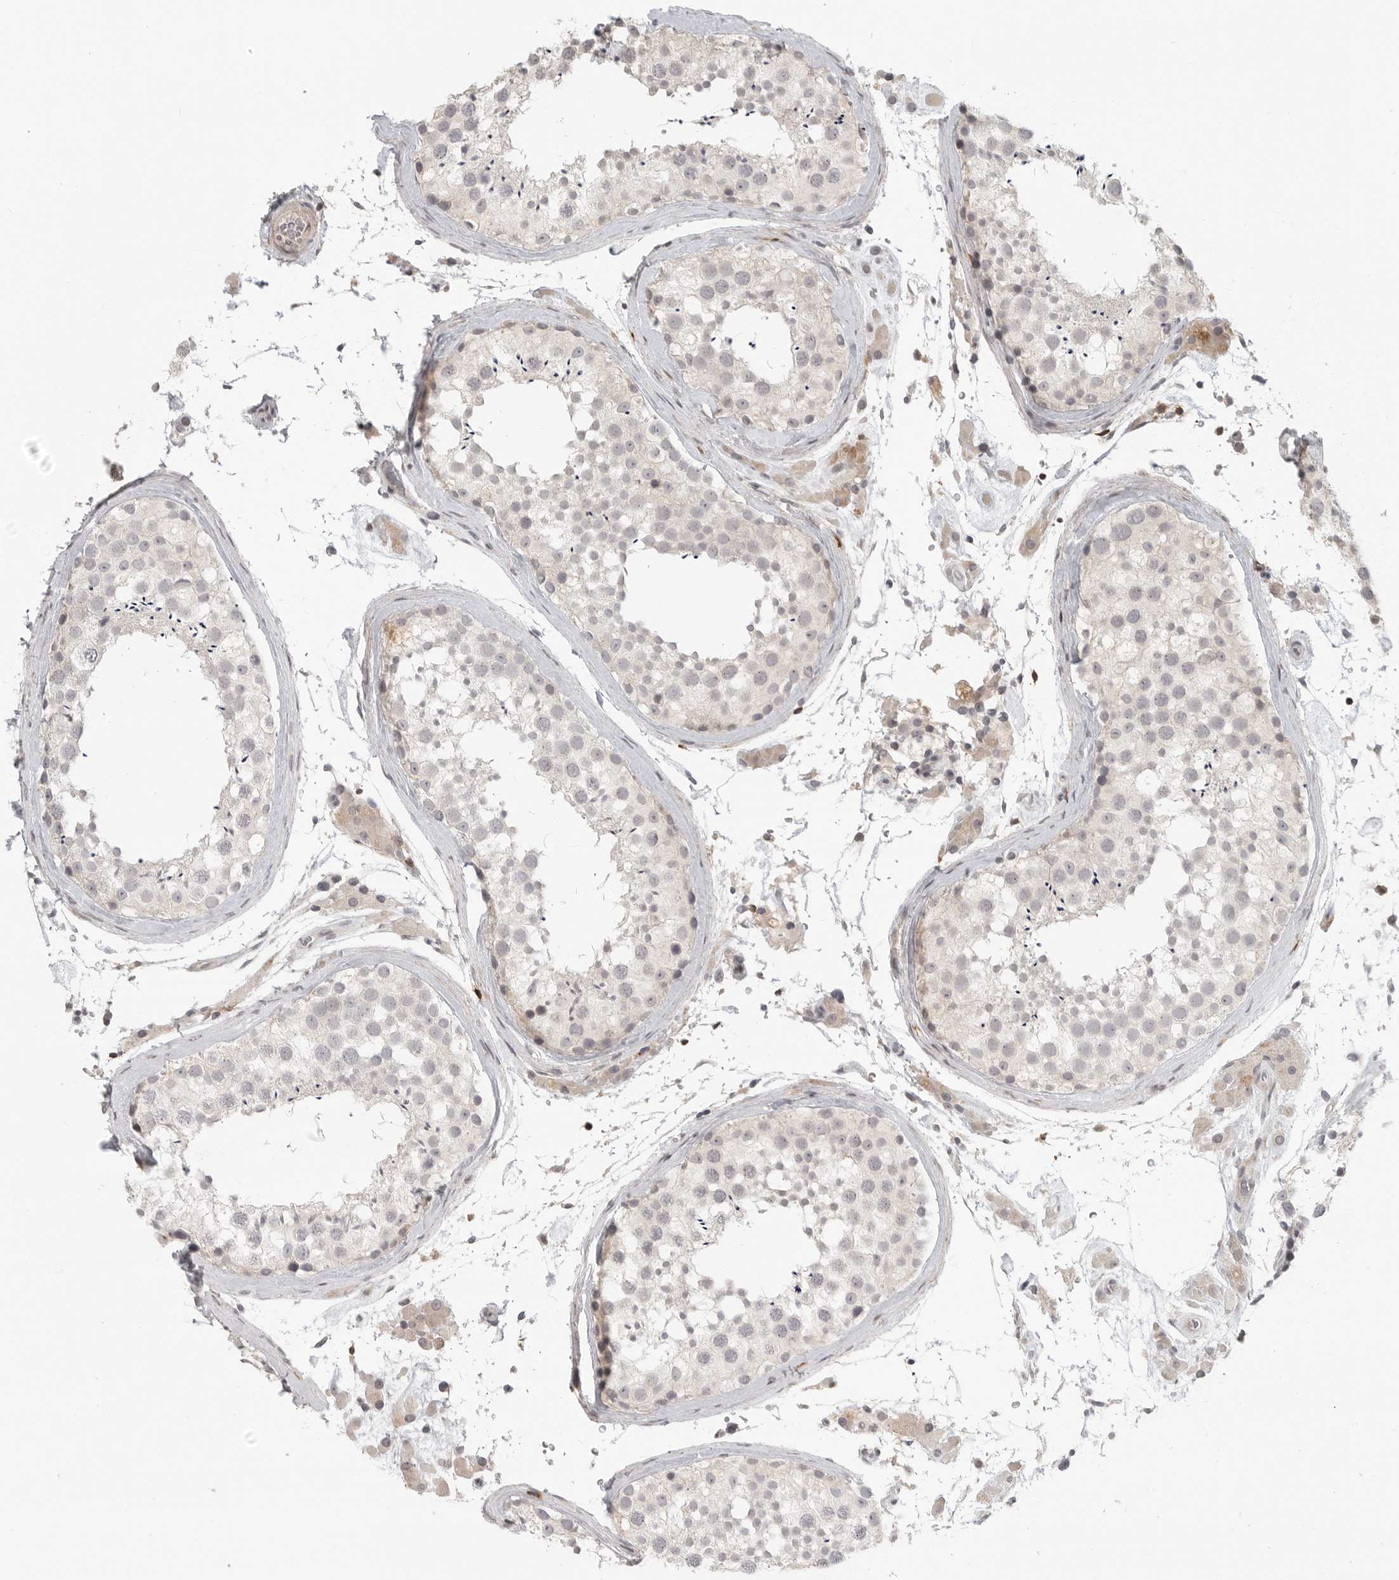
{"staining": {"intensity": "negative", "quantity": "none", "location": "none"}, "tissue": "testis", "cell_type": "Cells in seminiferous ducts", "image_type": "normal", "snomed": [{"axis": "morphology", "description": "Normal tissue, NOS"}, {"axis": "topography", "description": "Testis"}], "caption": "Testis was stained to show a protein in brown. There is no significant positivity in cells in seminiferous ducts. (DAB immunohistochemistry with hematoxylin counter stain).", "gene": "SH3KBP1", "patient": {"sex": "male", "age": 46}}